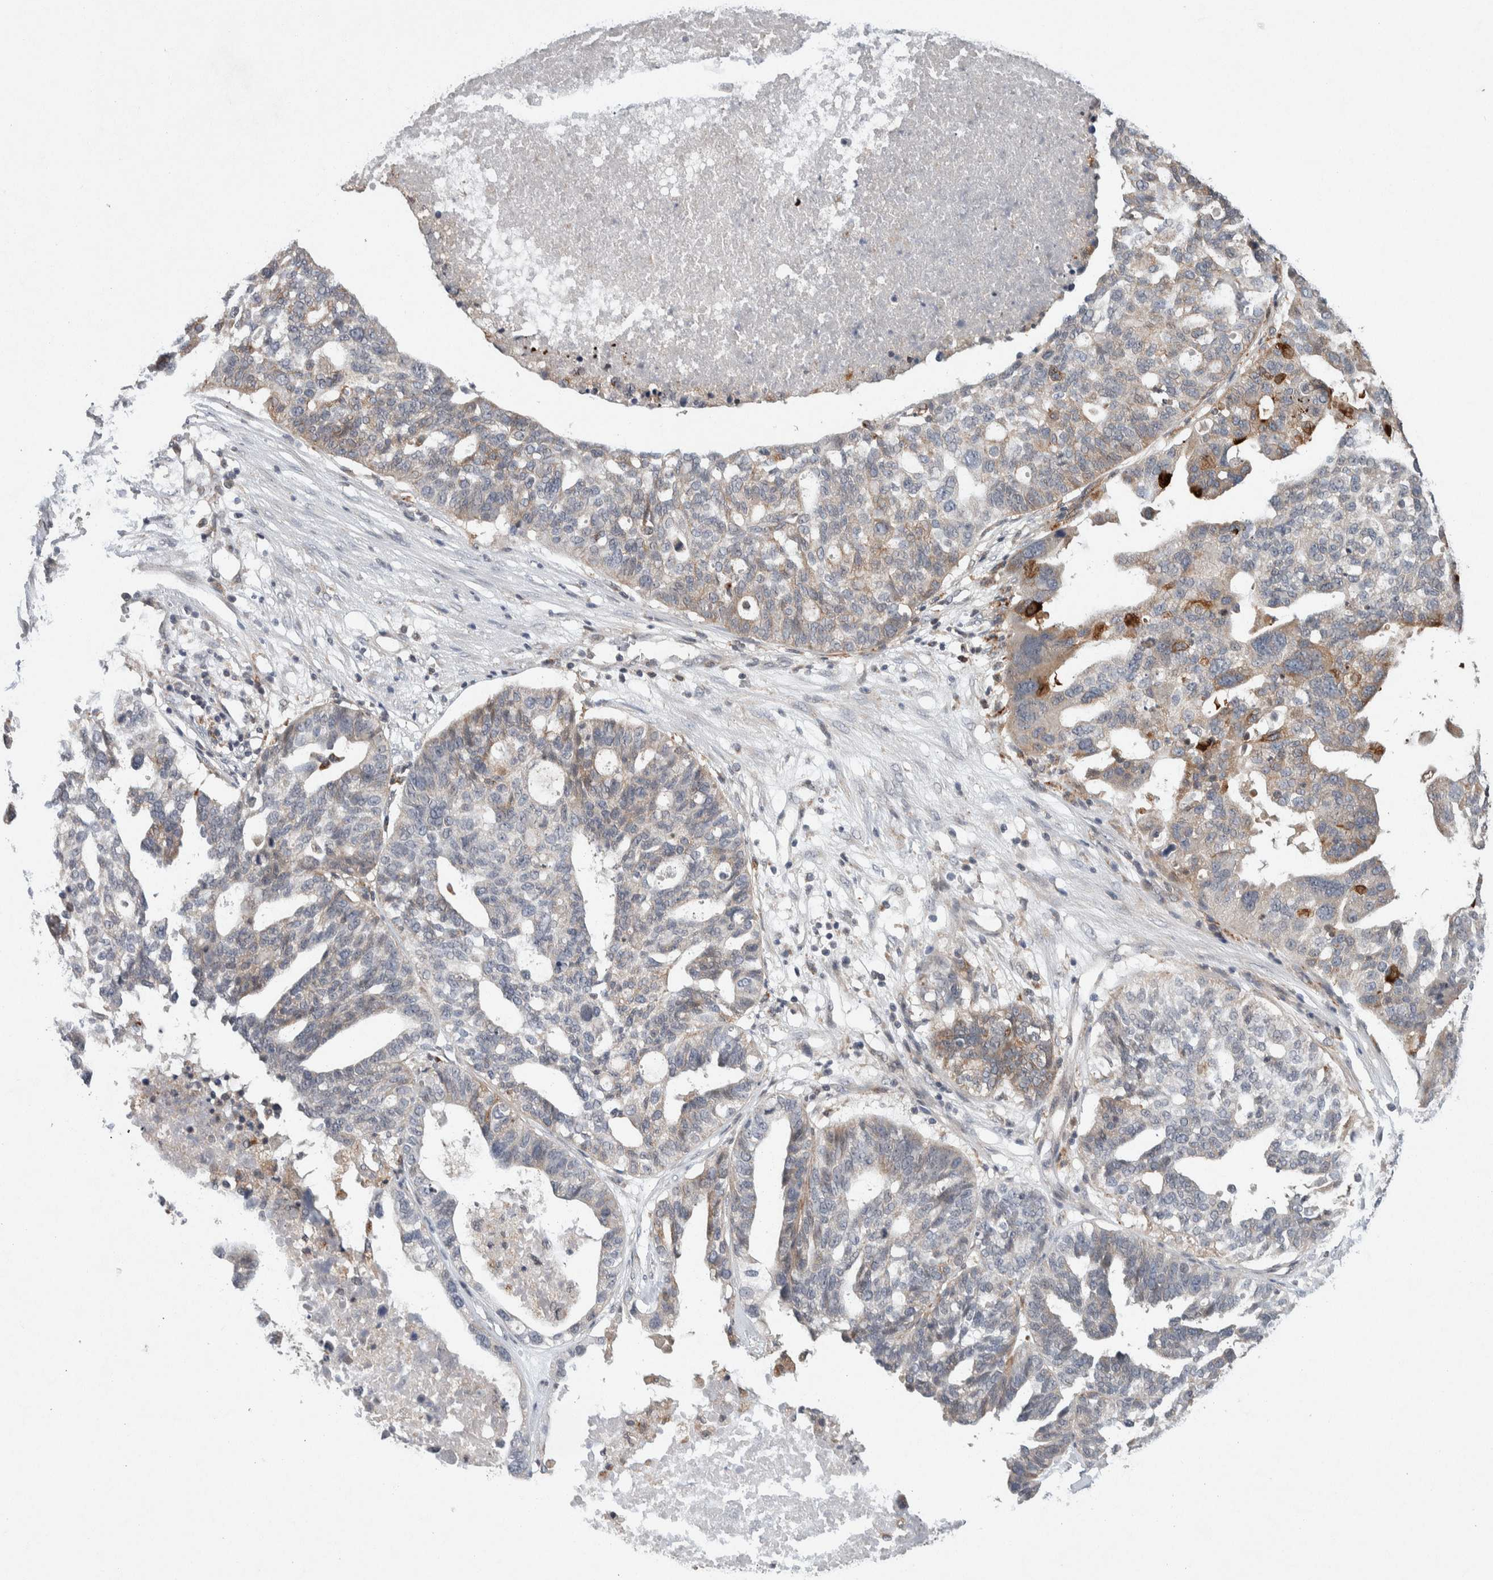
{"staining": {"intensity": "weak", "quantity": "25%-75%", "location": "cytoplasmic/membranous"}, "tissue": "ovarian cancer", "cell_type": "Tumor cells", "image_type": "cancer", "snomed": [{"axis": "morphology", "description": "Cystadenocarcinoma, serous, NOS"}, {"axis": "topography", "description": "Ovary"}], "caption": "High-magnification brightfield microscopy of ovarian cancer (serous cystadenocarcinoma) stained with DAB (brown) and counterstained with hematoxylin (blue). tumor cells exhibit weak cytoplasmic/membranous expression is identified in about25%-75% of cells.", "gene": "KCNK1", "patient": {"sex": "female", "age": 59}}